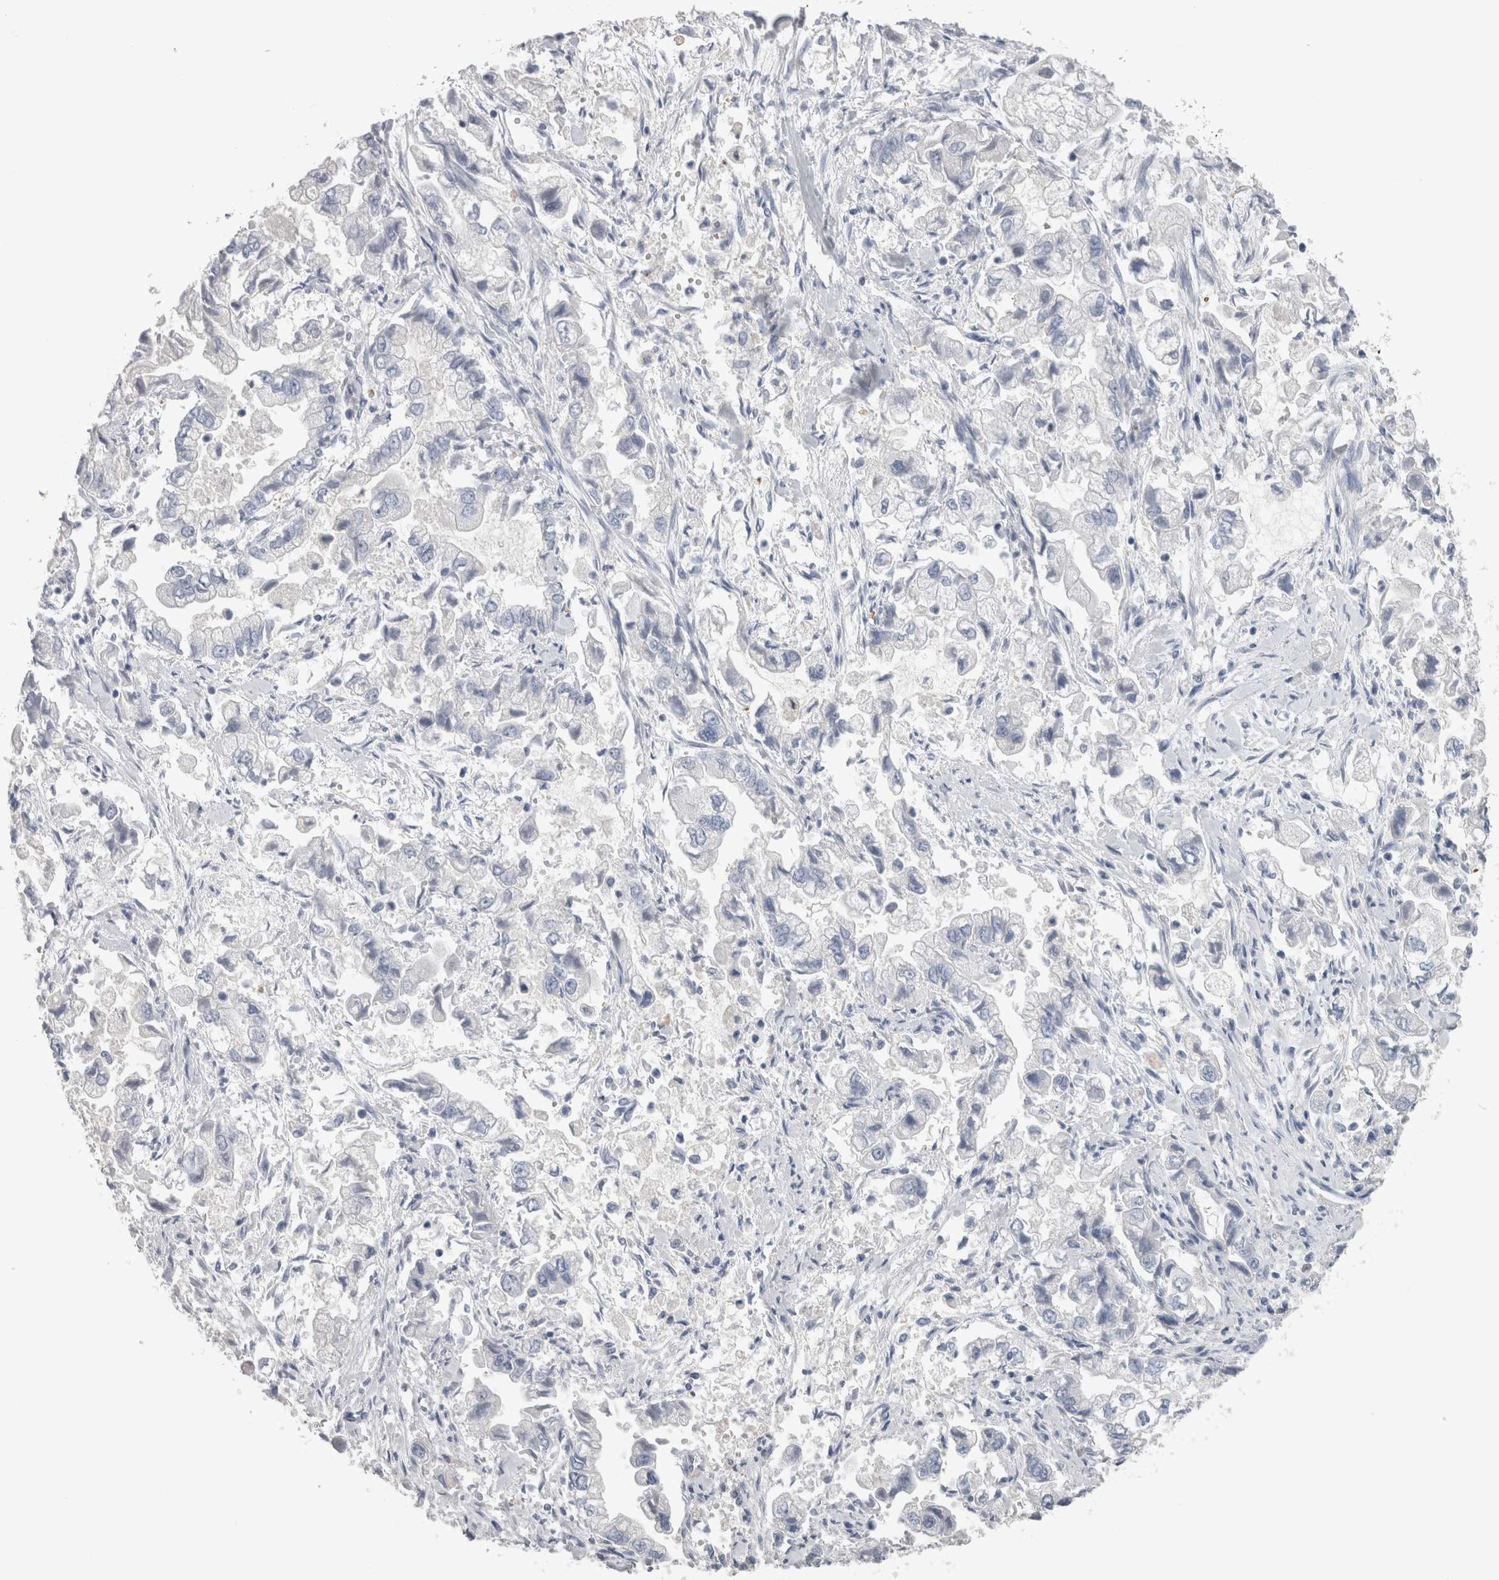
{"staining": {"intensity": "negative", "quantity": "none", "location": "none"}, "tissue": "stomach cancer", "cell_type": "Tumor cells", "image_type": "cancer", "snomed": [{"axis": "morphology", "description": "Normal tissue, NOS"}, {"axis": "morphology", "description": "Adenocarcinoma, NOS"}, {"axis": "topography", "description": "Stomach"}], "caption": "Immunohistochemistry of human adenocarcinoma (stomach) demonstrates no expression in tumor cells.", "gene": "CA8", "patient": {"sex": "male", "age": 62}}